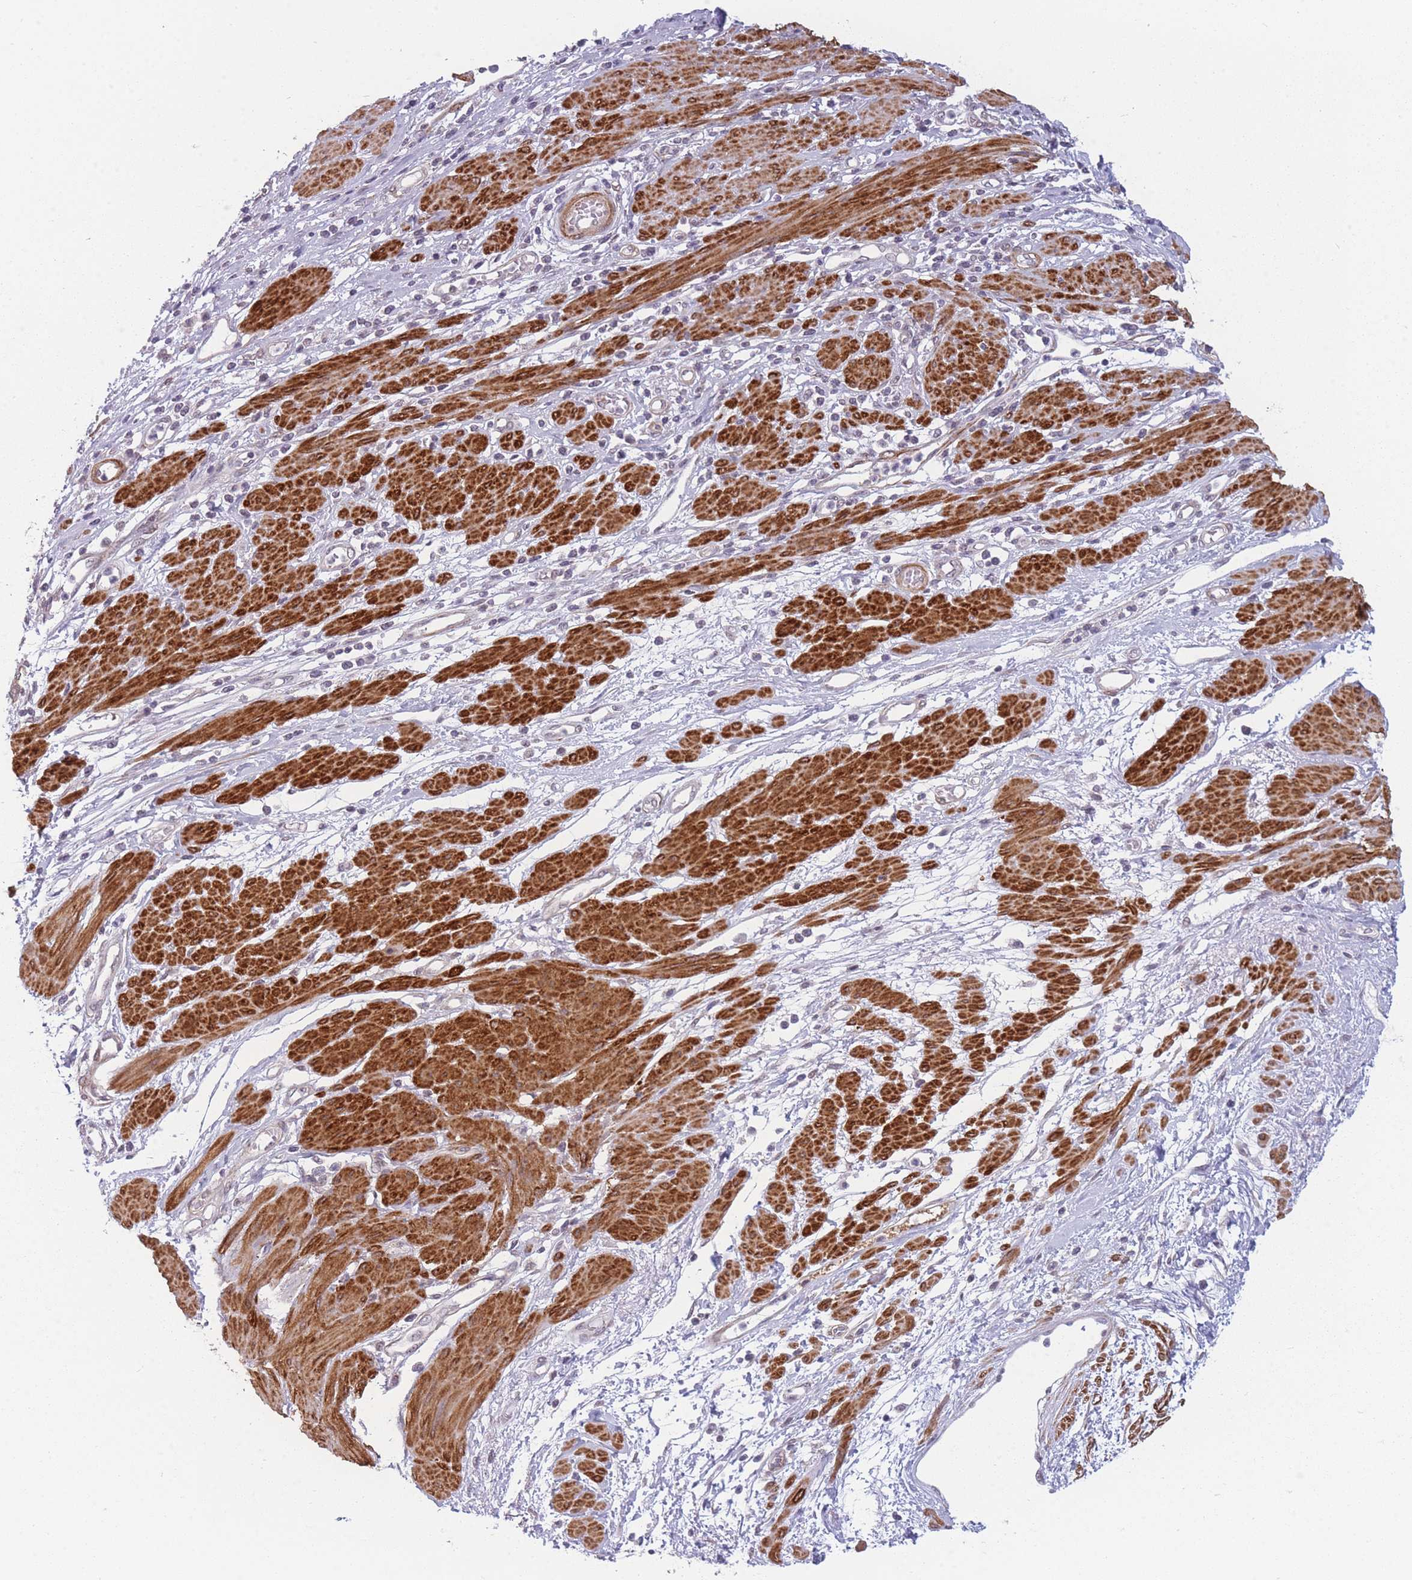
{"staining": {"intensity": "negative", "quantity": "none", "location": "none"}, "tissue": "cervical cancer", "cell_type": "Tumor cells", "image_type": "cancer", "snomed": [{"axis": "morphology", "description": "Squamous cell carcinoma, NOS"}, {"axis": "topography", "description": "Cervix"}], "caption": "Squamous cell carcinoma (cervical) was stained to show a protein in brown. There is no significant staining in tumor cells.", "gene": "SIN3B", "patient": {"sex": "female", "age": 70}}